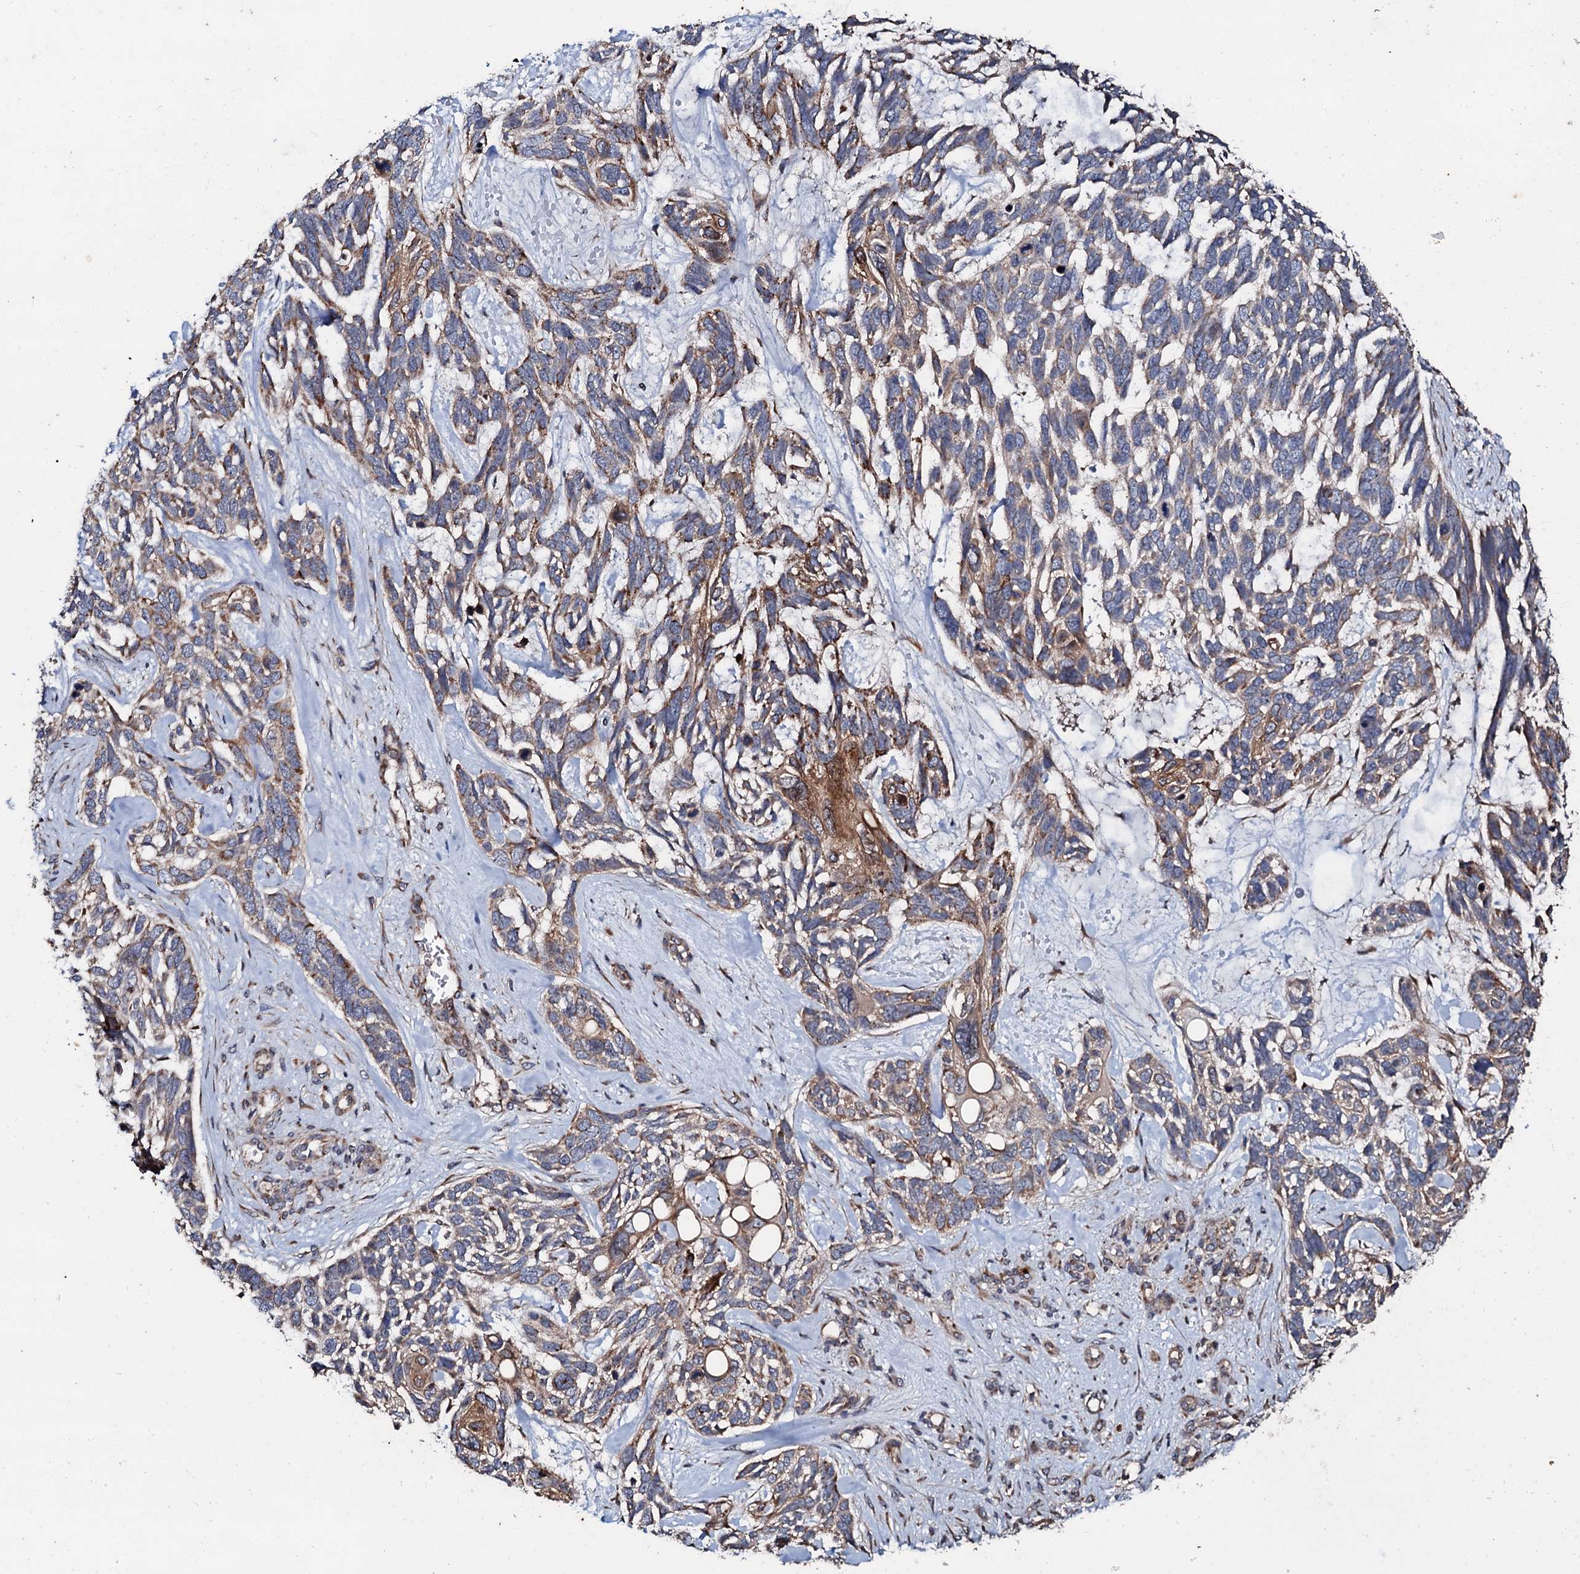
{"staining": {"intensity": "moderate", "quantity": "25%-75%", "location": "cytoplasmic/membranous"}, "tissue": "skin cancer", "cell_type": "Tumor cells", "image_type": "cancer", "snomed": [{"axis": "morphology", "description": "Basal cell carcinoma"}, {"axis": "topography", "description": "Skin"}], "caption": "Immunohistochemistry (IHC) (DAB) staining of human skin basal cell carcinoma reveals moderate cytoplasmic/membranous protein expression in about 25%-75% of tumor cells.", "gene": "SDHAF2", "patient": {"sex": "male", "age": 88}}